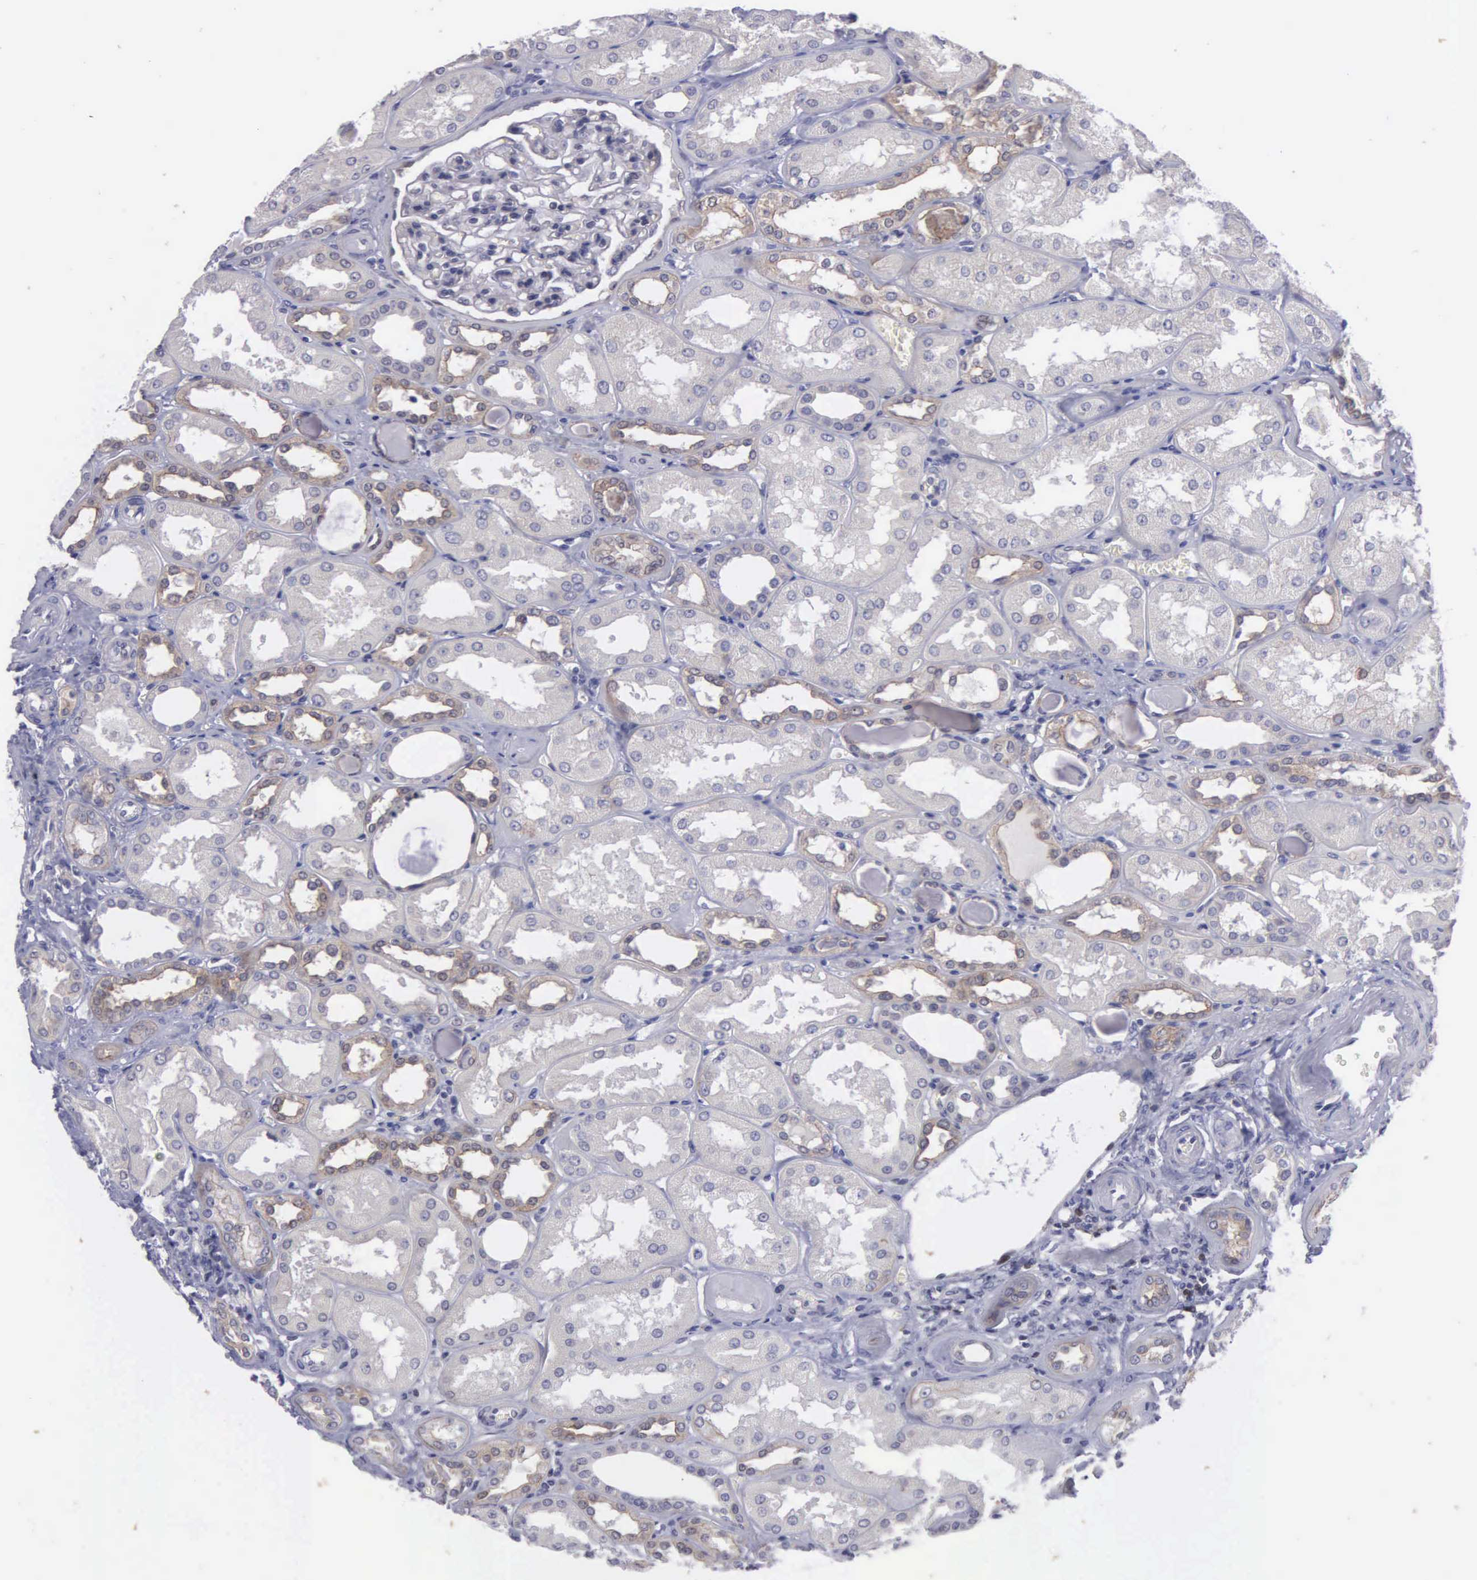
{"staining": {"intensity": "negative", "quantity": "none", "location": "none"}, "tissue": "kidney", "cell_type": "Cells in glomeruli", "image_type": "normal", "snomed": [{"axis": "morphology", "description": "Normal tissue, NOS"}, {"axis": "topography", "description": "Kidney"}], "caption": "The immunohistochemistry (IHC) image has no significant positivity in cells in glomeruli of kidney. (DAB (3,3'-diaminobenzidine) immunohistochemistry (IHC) with hematoxylin counter stain).", "gene": "MICAL3", "patient": {"sex": "male", "age": 61}}